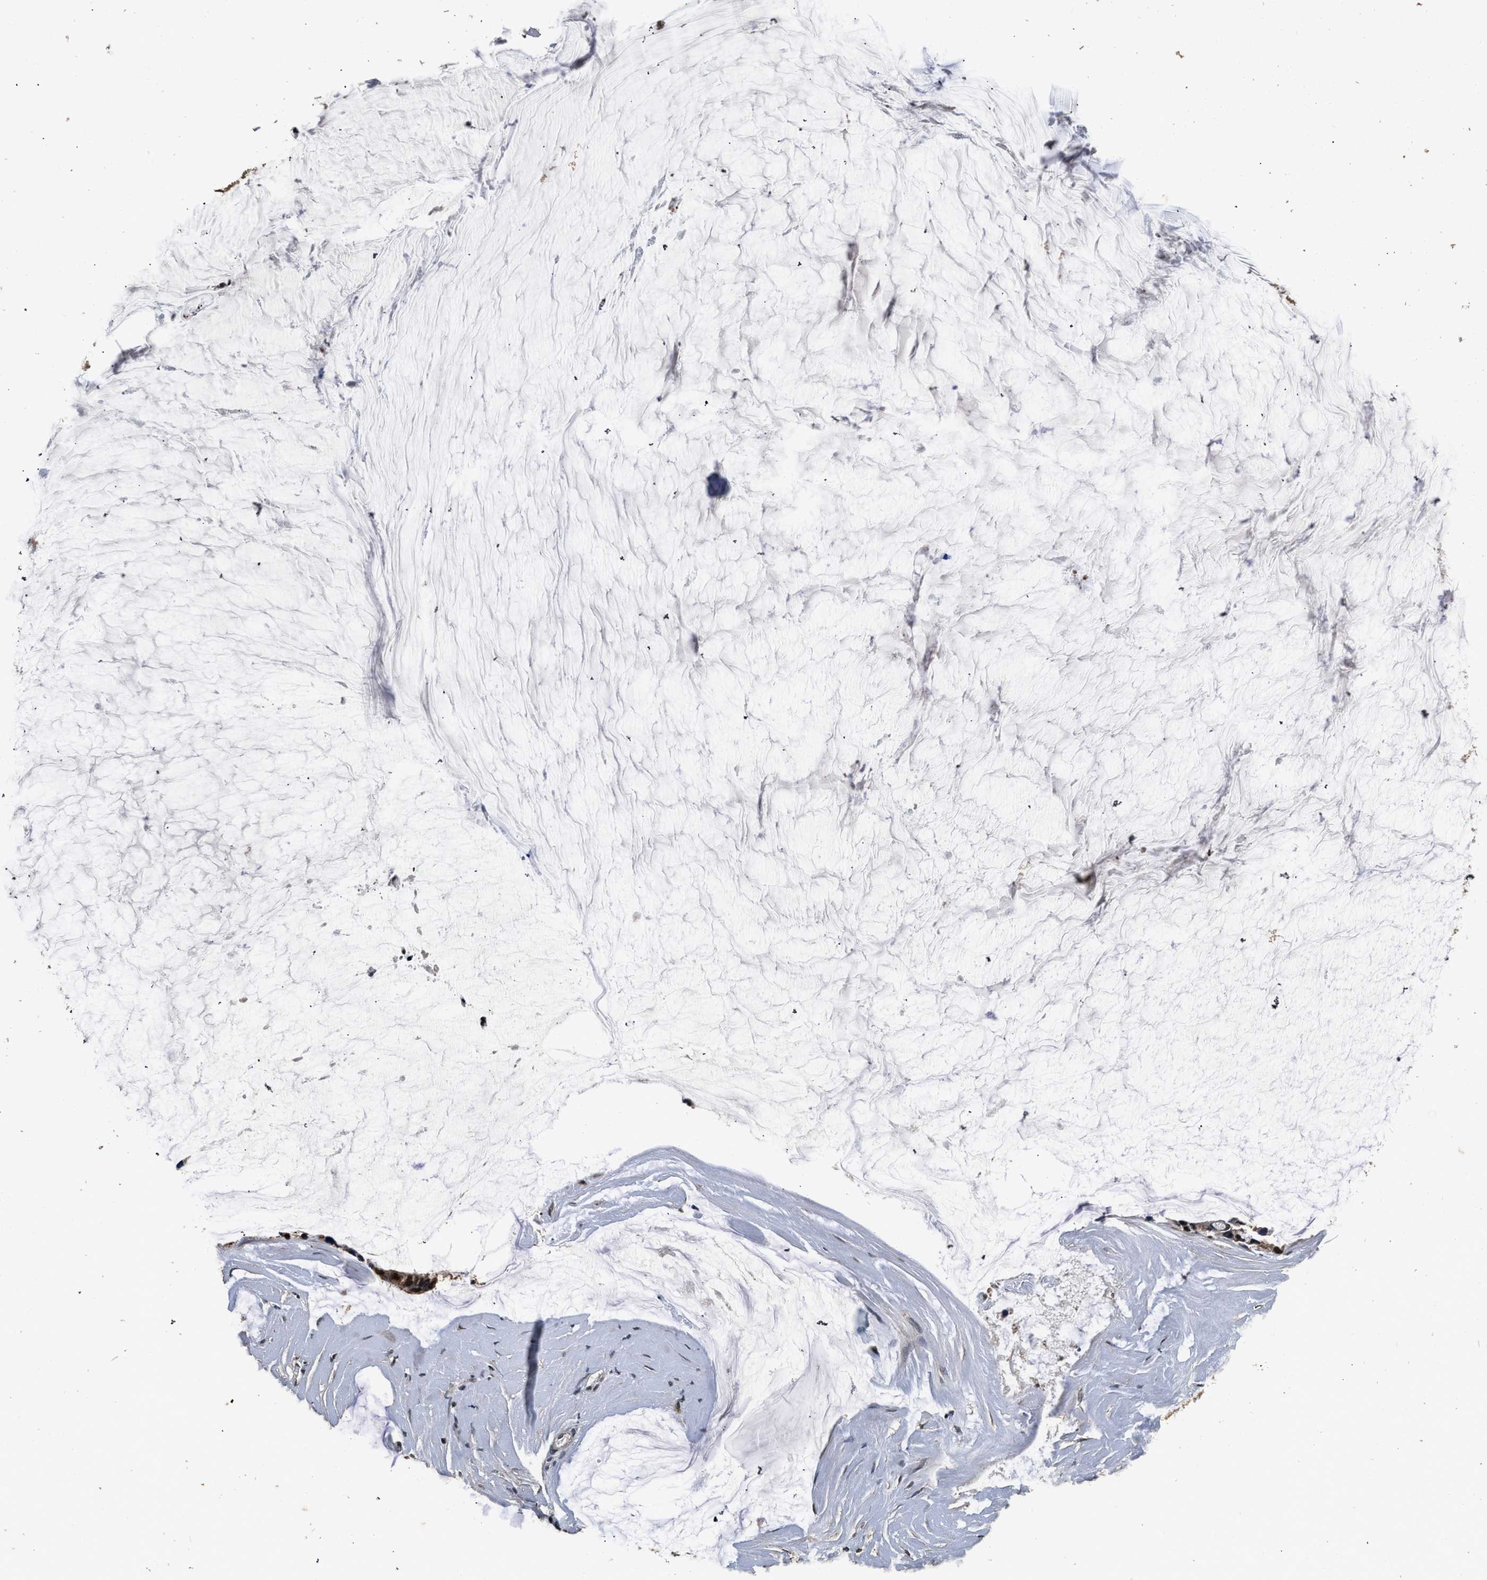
{"staining": {"intensity": "strong", "quantity": ">75%", "location": "nuclear"}, "tissue": "ovarian cancer", "cell_type": "Tumor cells", "image_type": "cancer", "snomed": [{"axis": "morphology", "description": "Cystadenocarcinoma, mucinous, NOS"}, {"axis": "topography", "description": "Ovary"}], "caption": "The micrograph exhibits a brown stain indicating the presence of a protein in the nuclear of tumor cells in ovarian cancer (mucinous cystadenocarcinoma). (Stains: DAB (3,3'-diaminobenzidine) in brown, nuclei in blue, Microscopy: brightfield microscopy at high magnification).", "gene": "CSTF1", "patient": {"sex": "female", "age": 39}}